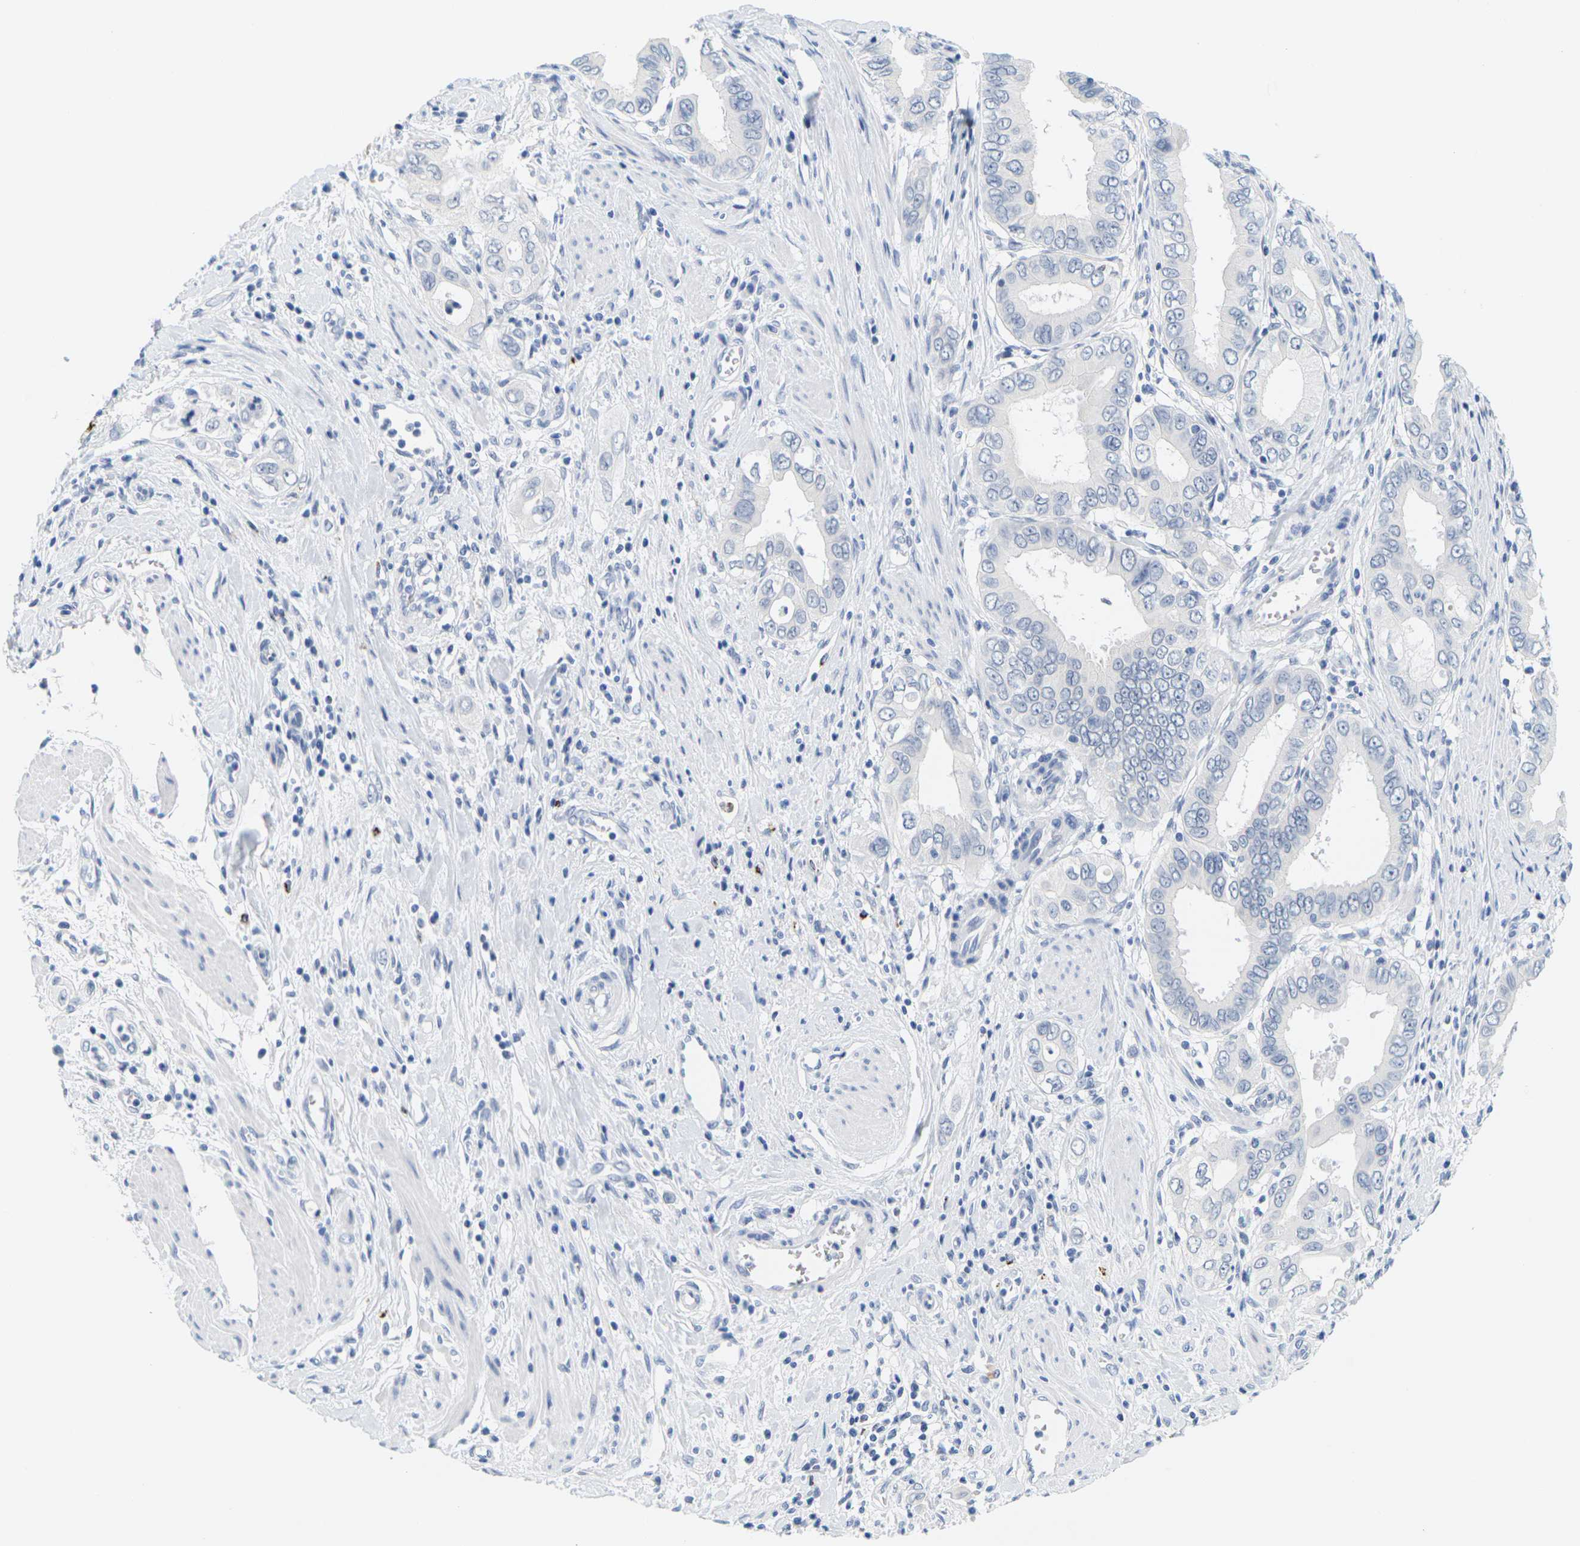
{"staining": {"intensity": "negative", "quantity": "none", "location": "none"}, "tissue": "pancreatic cancer", "cell_type": "Tumor cells", "image_type": "cancer", "snomed": [{"axis": "morphology", "description": "Normal tissue, NOS"}, {"axis": "topography", "description": "Lymph node"}], "caption": "Photomicrograph shows no protein positivity in tumor cells of pancreatic cancer tissue. Brightfield microscopy of IHC stained with DAB (brown) and hematoxylin (blue), captured at high magnification.", "gene": "HLA-DOB", "patient": {"sex": "male", "age": 50}}